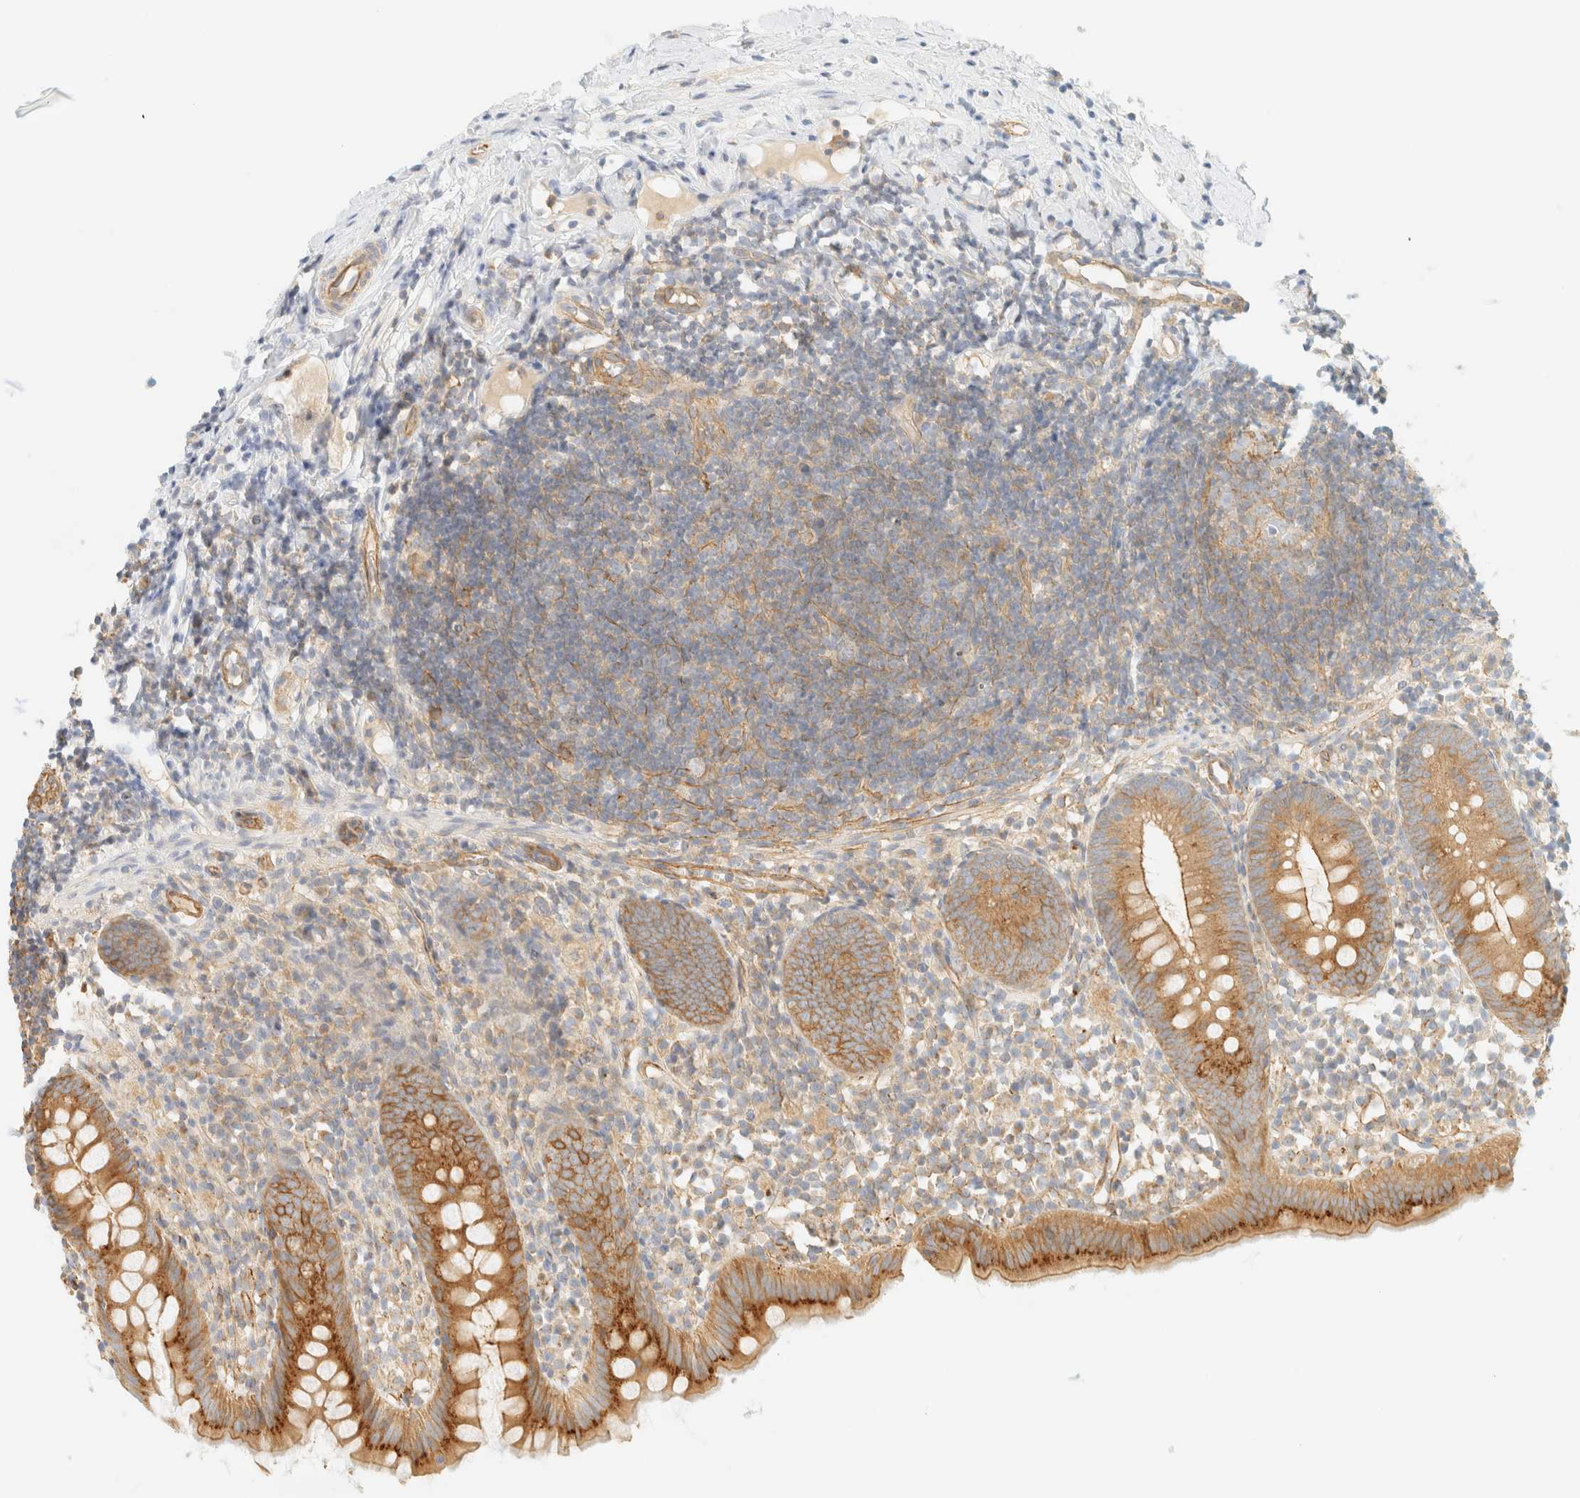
{"staining": {"intensity": "moderate", "quantity": ">75%", "location": "cytoplasmic/membranous"}, "tissue": "appendix", "cell_type": "Glandular cells", "image_type": "normal", "snomed": [{"axis": "morphology", "description": "Normal tissue, NOS"}, {"axis": "topography", "description": "Appendix"}], "caption": "This image reveals IHC staining of unremarkable appendix, with medium moderate cytoplasmic/membranous staining in about >75% of glandular cells.", "gene": "OTOP2", "patient": {"sex": "female", "age": 20}}